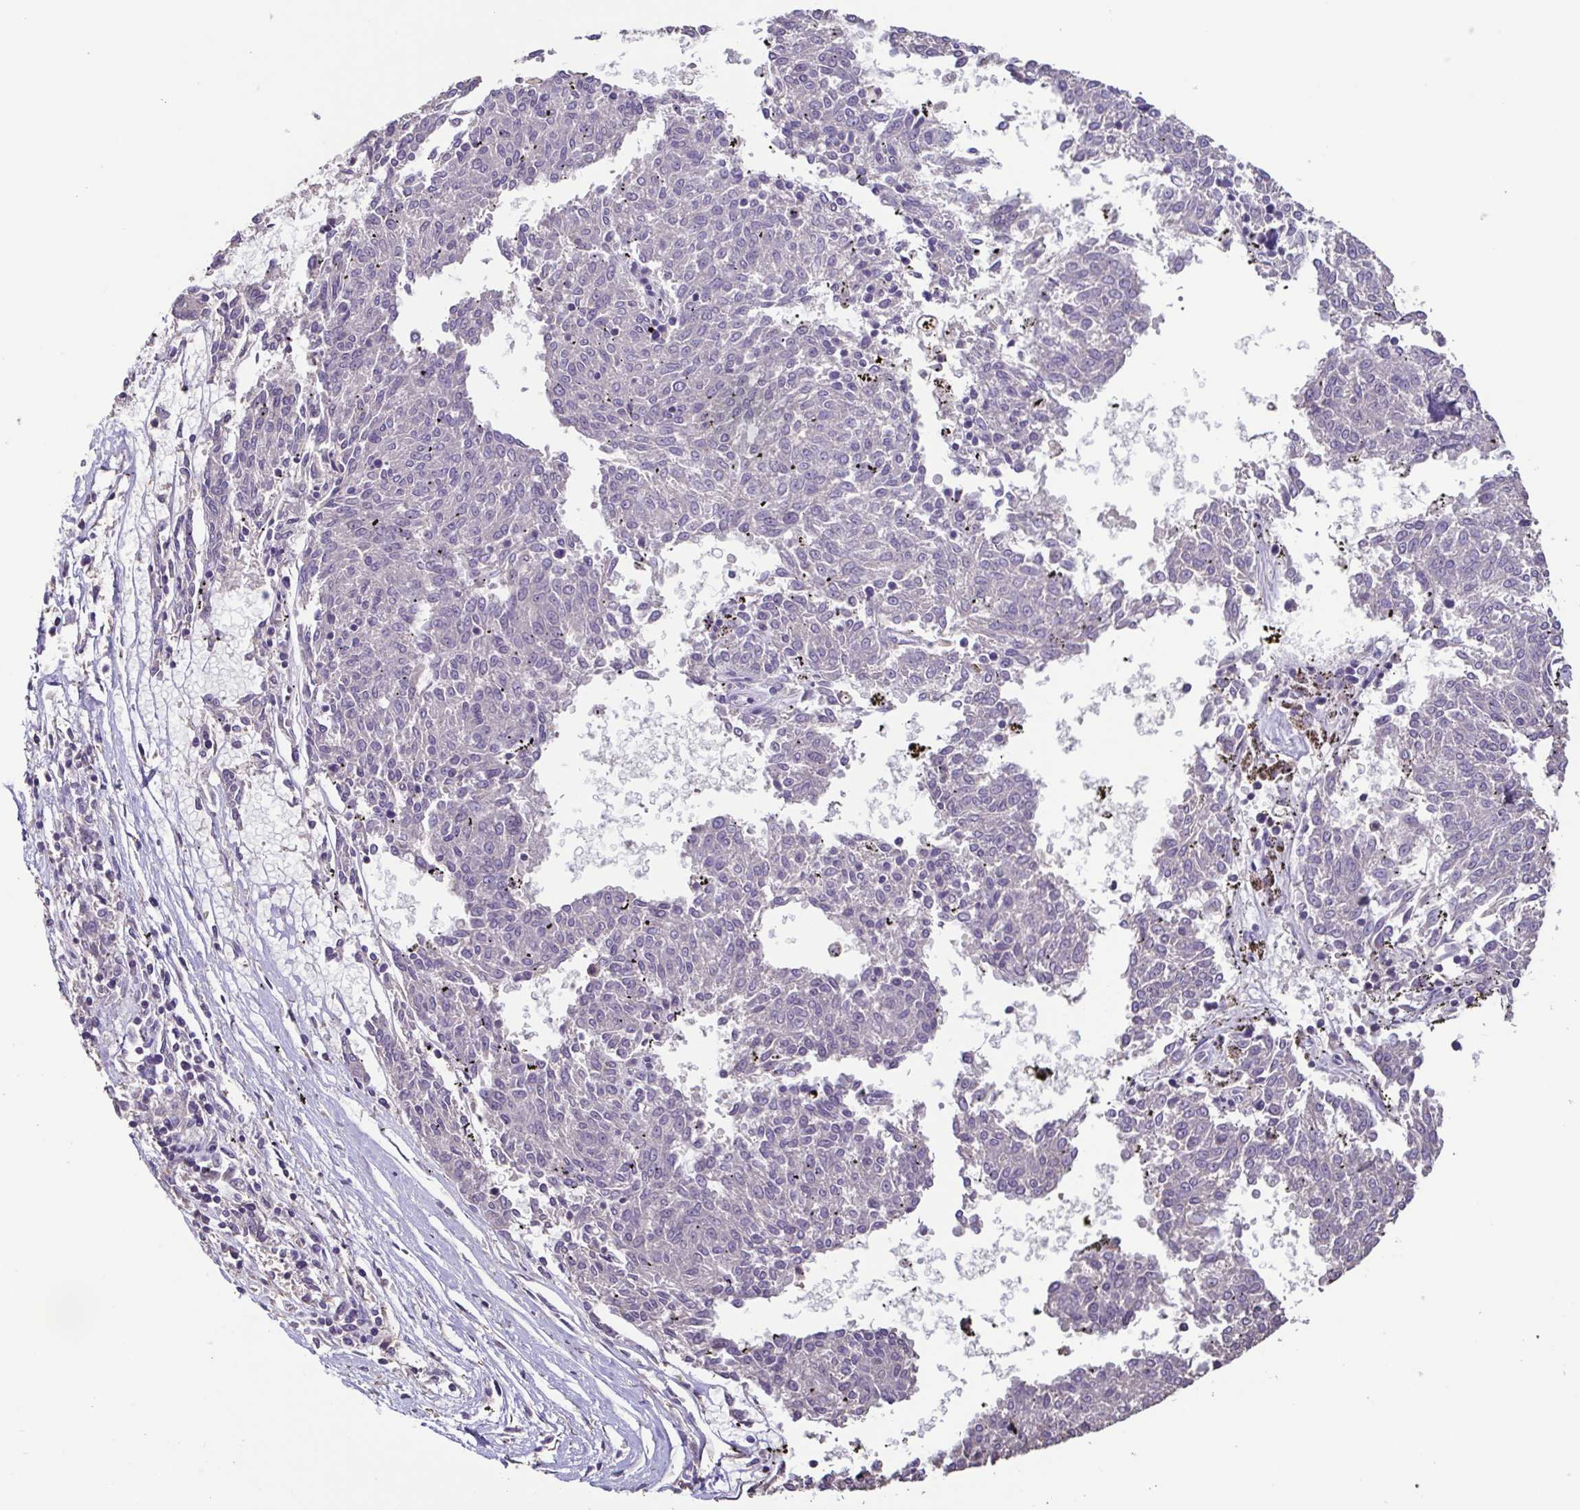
{"staining": {"intensity": "negative", "quantity": "none", "location": "none"}, "tissue": "melanoma", "cell_type": "Tumor cells", "image_type": "cancer", "snomed": [{"axis": "morphology", "description": "Malignant melanoma, NOS"}, {"axis": "topography", "description": "Skin"}], "caption": "DAB immunohistochemical staining of melanoma demonstrates no significant expression in tumor cells. (DAB (3,3'-diaminobenzidine) immunohistochemistry visualized using brightfield microscopy, high magnification).", "gene": "ACTRT2", "patient": {"sex": "female", "age": 72}}